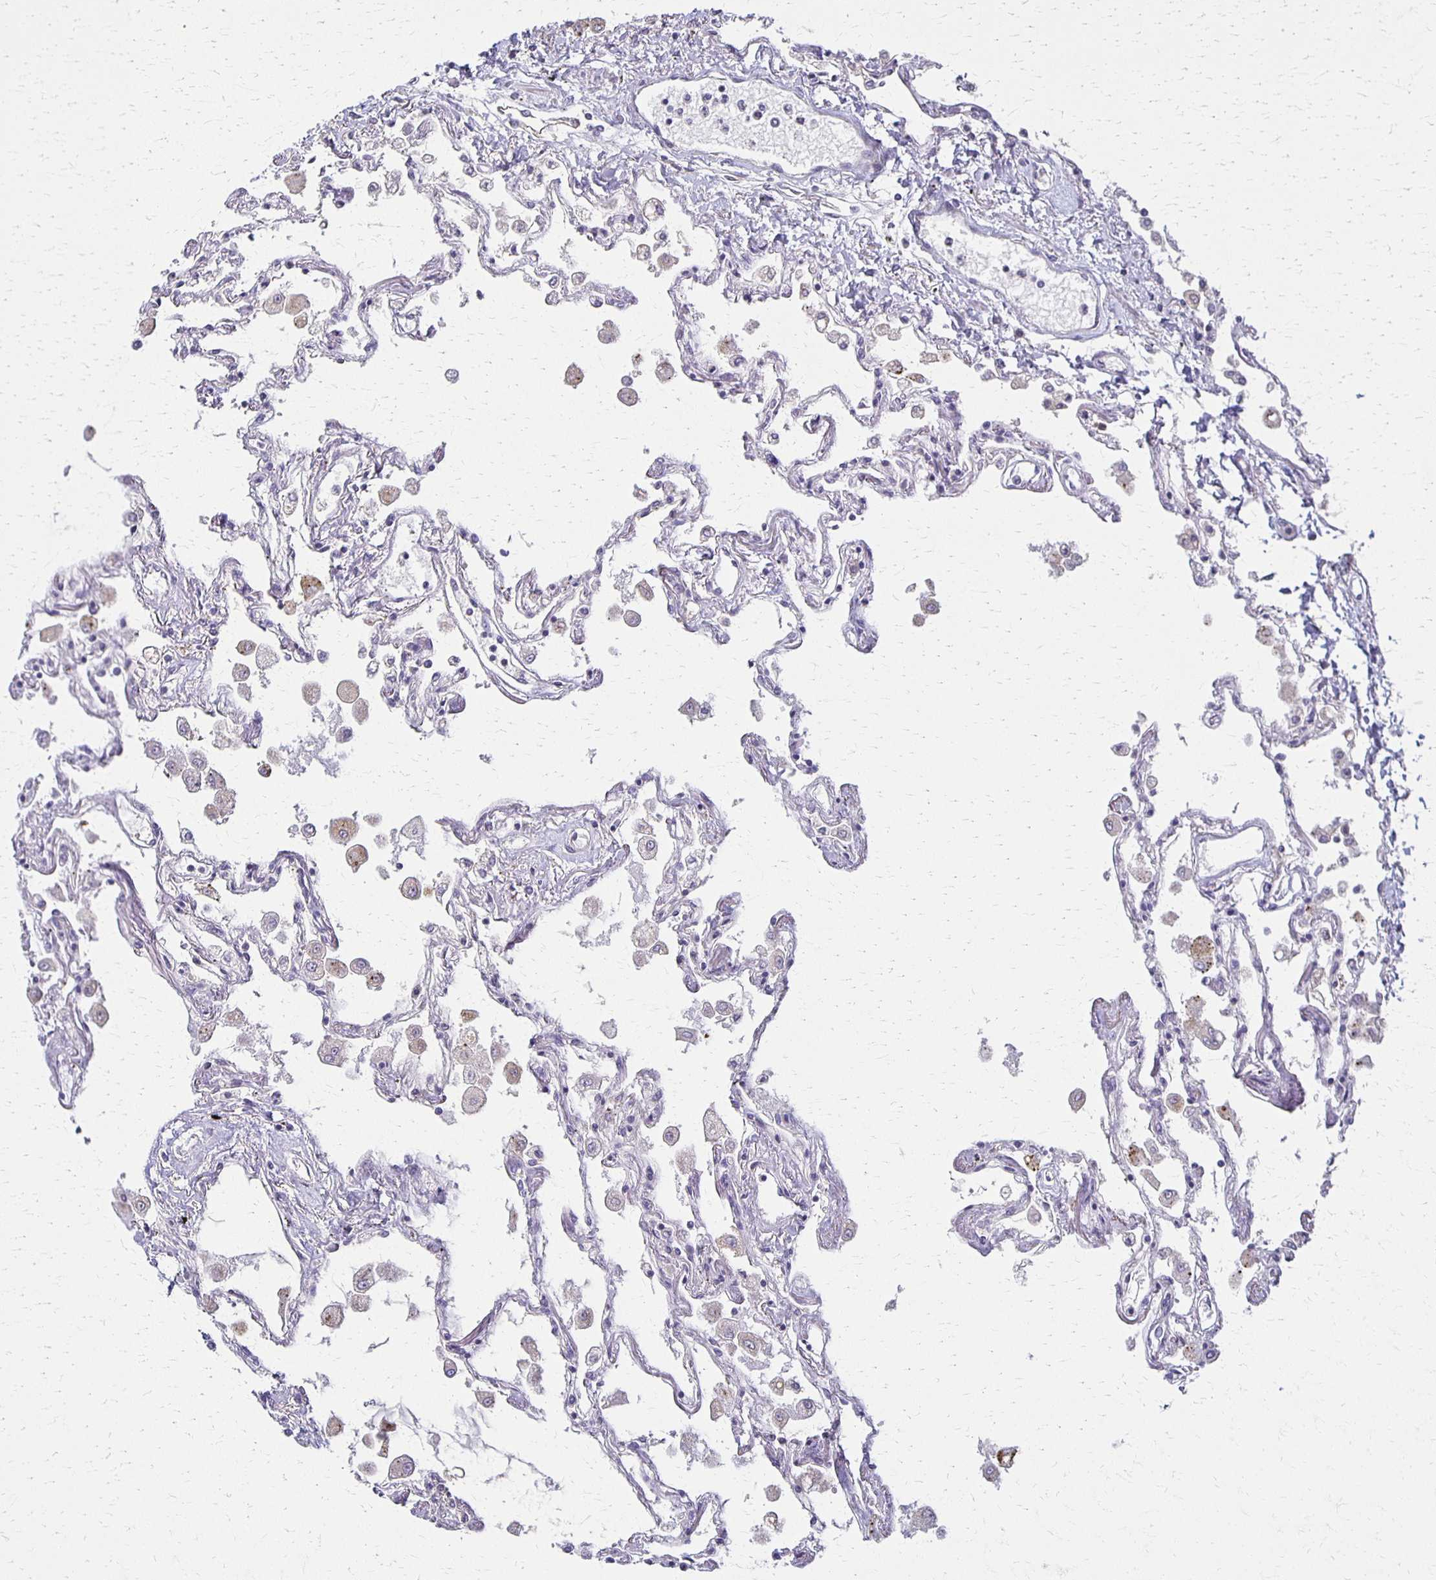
{"staining": {"intensity": "negative", "quantity": "none", "location": "none"}, "tissue": "lung", "cell_type": "Alveolar cells", "image_type": "normal", "snomed": [{"axis": "morphology", "description": "Normal tissue, NOS"}, {"axis": "morphology", "description": "Adenocarcinoma, NOS"}, {"axis": "topography", "description": "Cartilage tissue"}, {"axis": "topography", "description": "Lung"}], "caption": "An image of lung stained for a protein shows no brown staining in alveolar cells. The staining is performed using DAB brown chromogen with nuclei counter-stained in using hematoxylin.", "gene": "GPX4", "patient": {"sex": "female", "age": 67}}